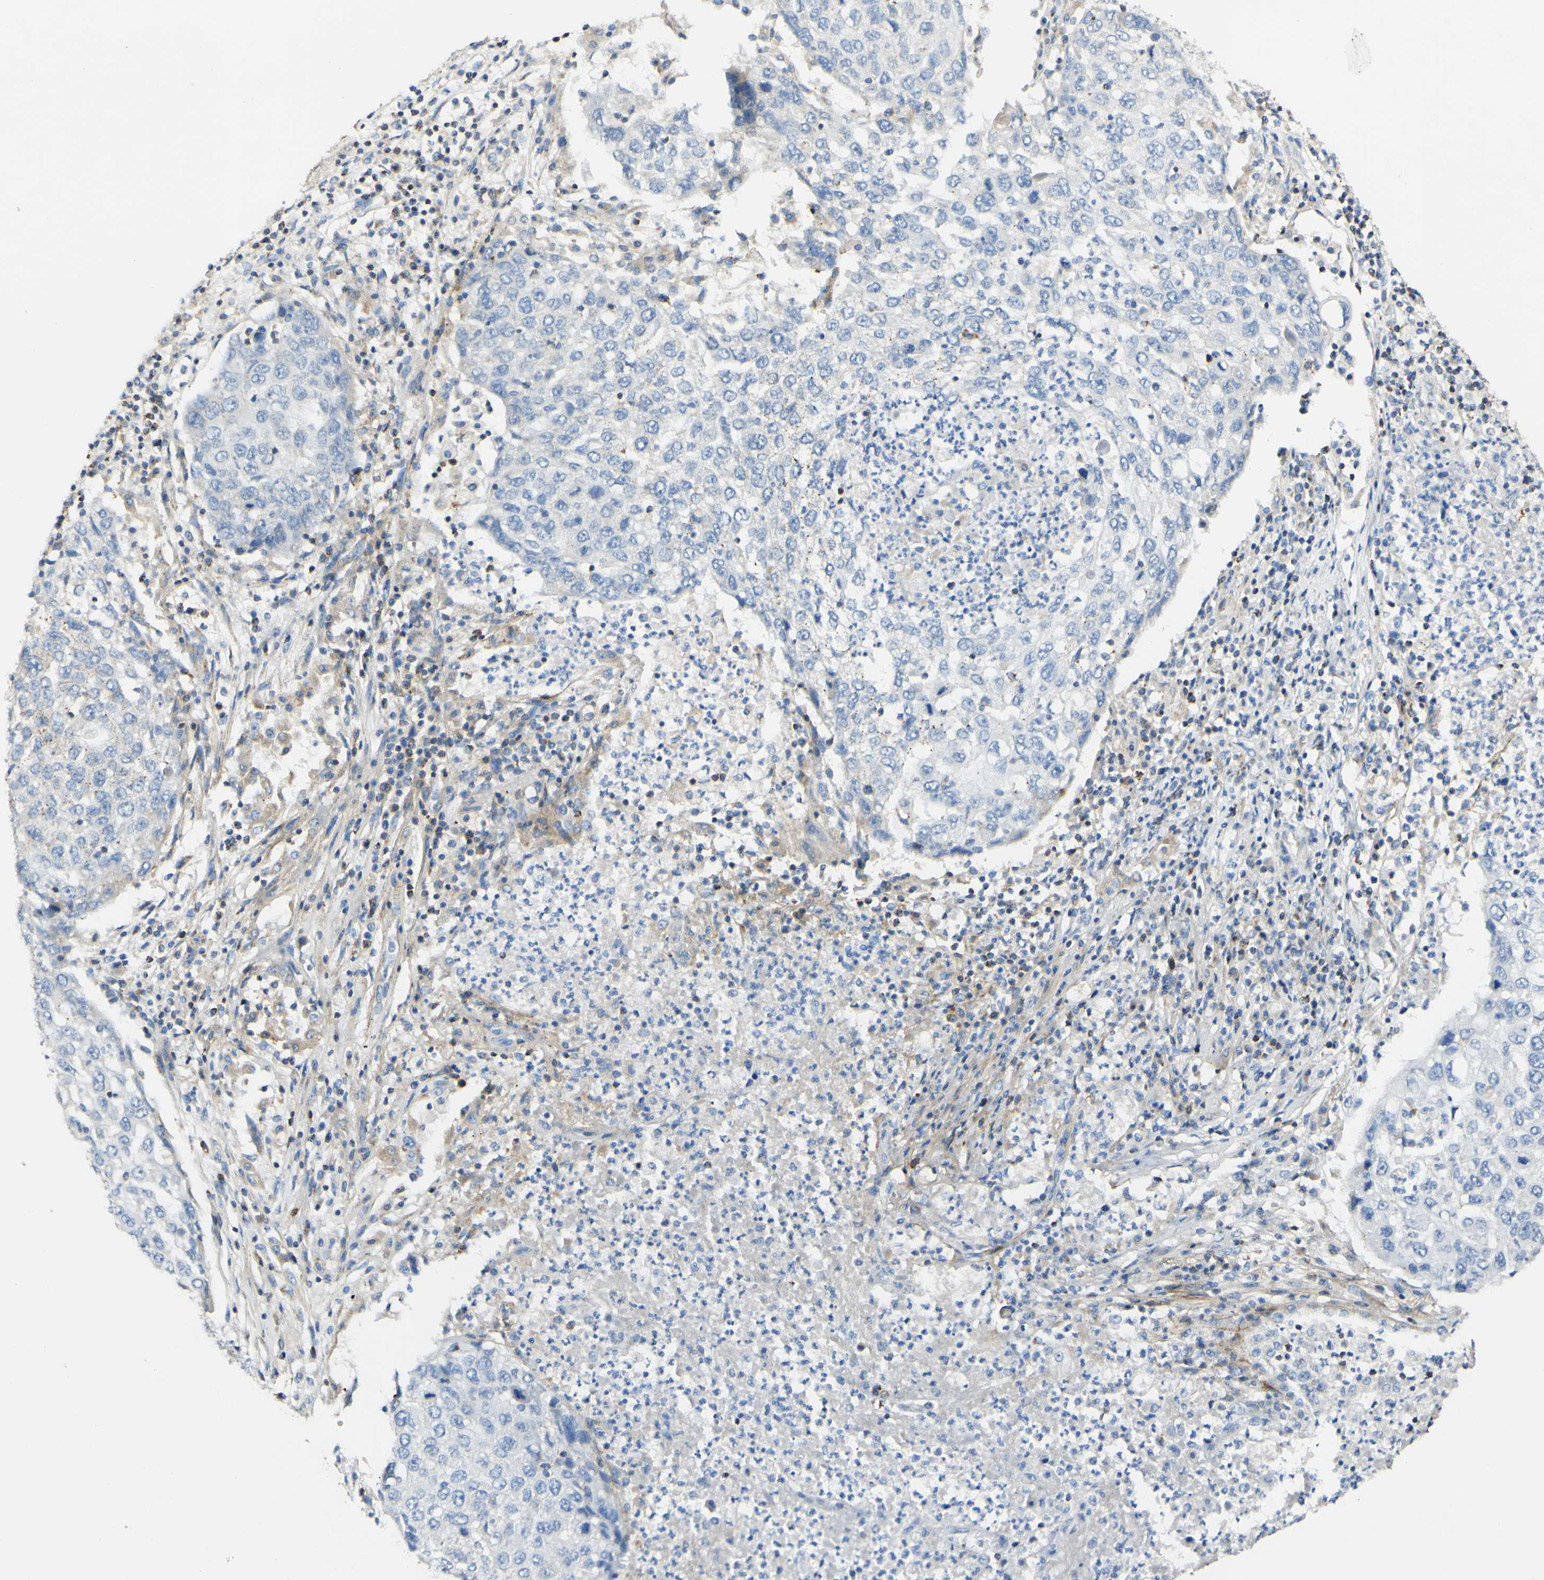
{"staining": {"intensity": "negative", "quantity": "none", "location": "none"}, "tissue": "lung cancer", "cell_type": "Tumor cells", "image_type": "cancer", "snomed": [{"axis": "morphology", "description": "Squamous cell carcinoma, NOS"}, {"axis": "topography", "description": "Lung"}], "caption": "A photomicrograph of human lung squamous cell carcinoma is negative for staining in tumor cells.", "gene": "OXCT1", "patient": {"sex": "female", "age": 63}}